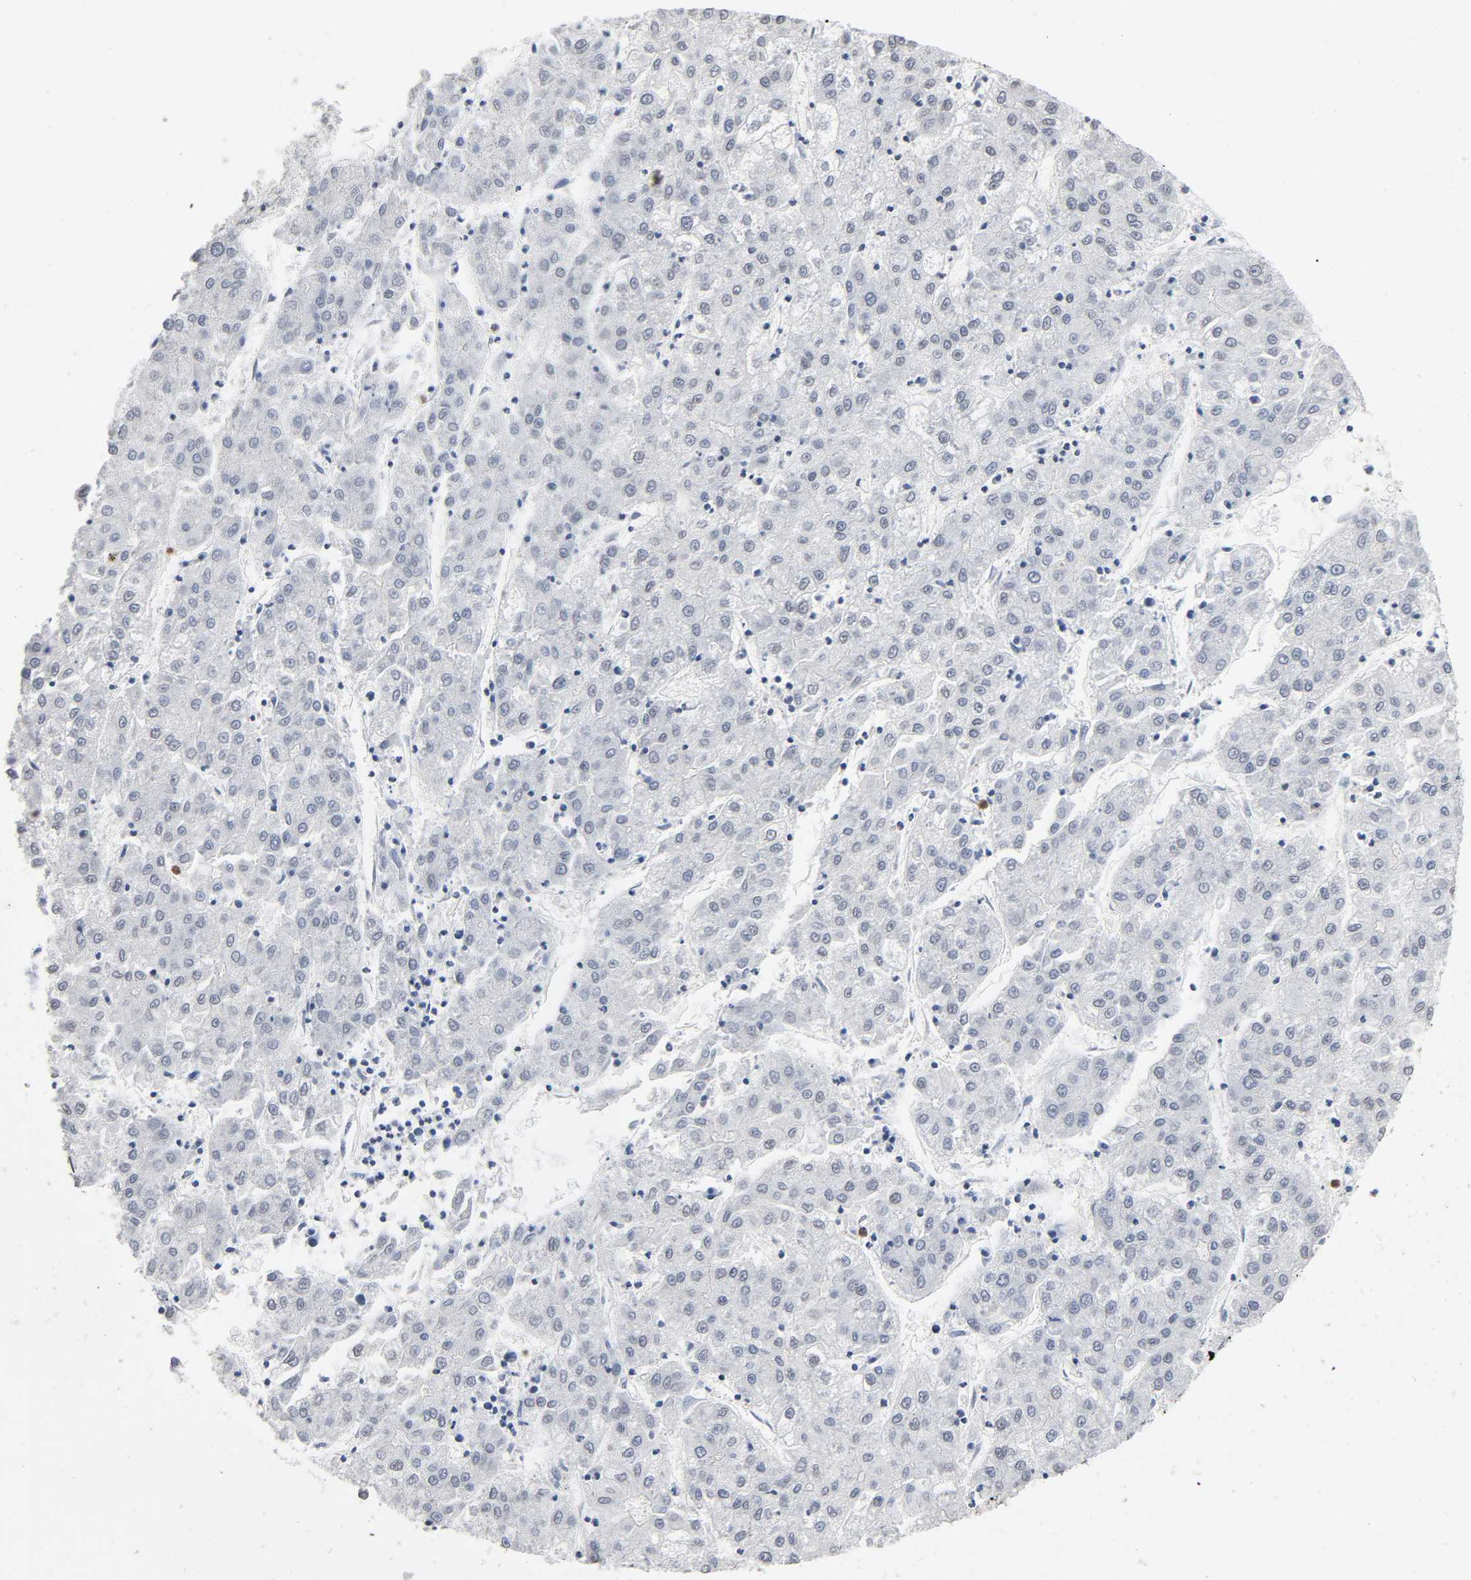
{"staining": {"intensity": "negative", "quantity": "none", "location": "none"}, "tissue": "liver cancer", "cell_type": "Tumor cells", "image_type": "cancer", "snomed": [{"axis": "morphology", "description": "Carcinoma, Hepatocellular, NOS"}, {"axis": "topography", "description": "Liver"}], "caption": "Hepatocellular carcinoma (liver) stained for a protein using immunohistochemistry (IHC) demonstrates no expression tumor cells.", "gene": "SUMO1", "patient": {"sex": "male", "age": 72}}